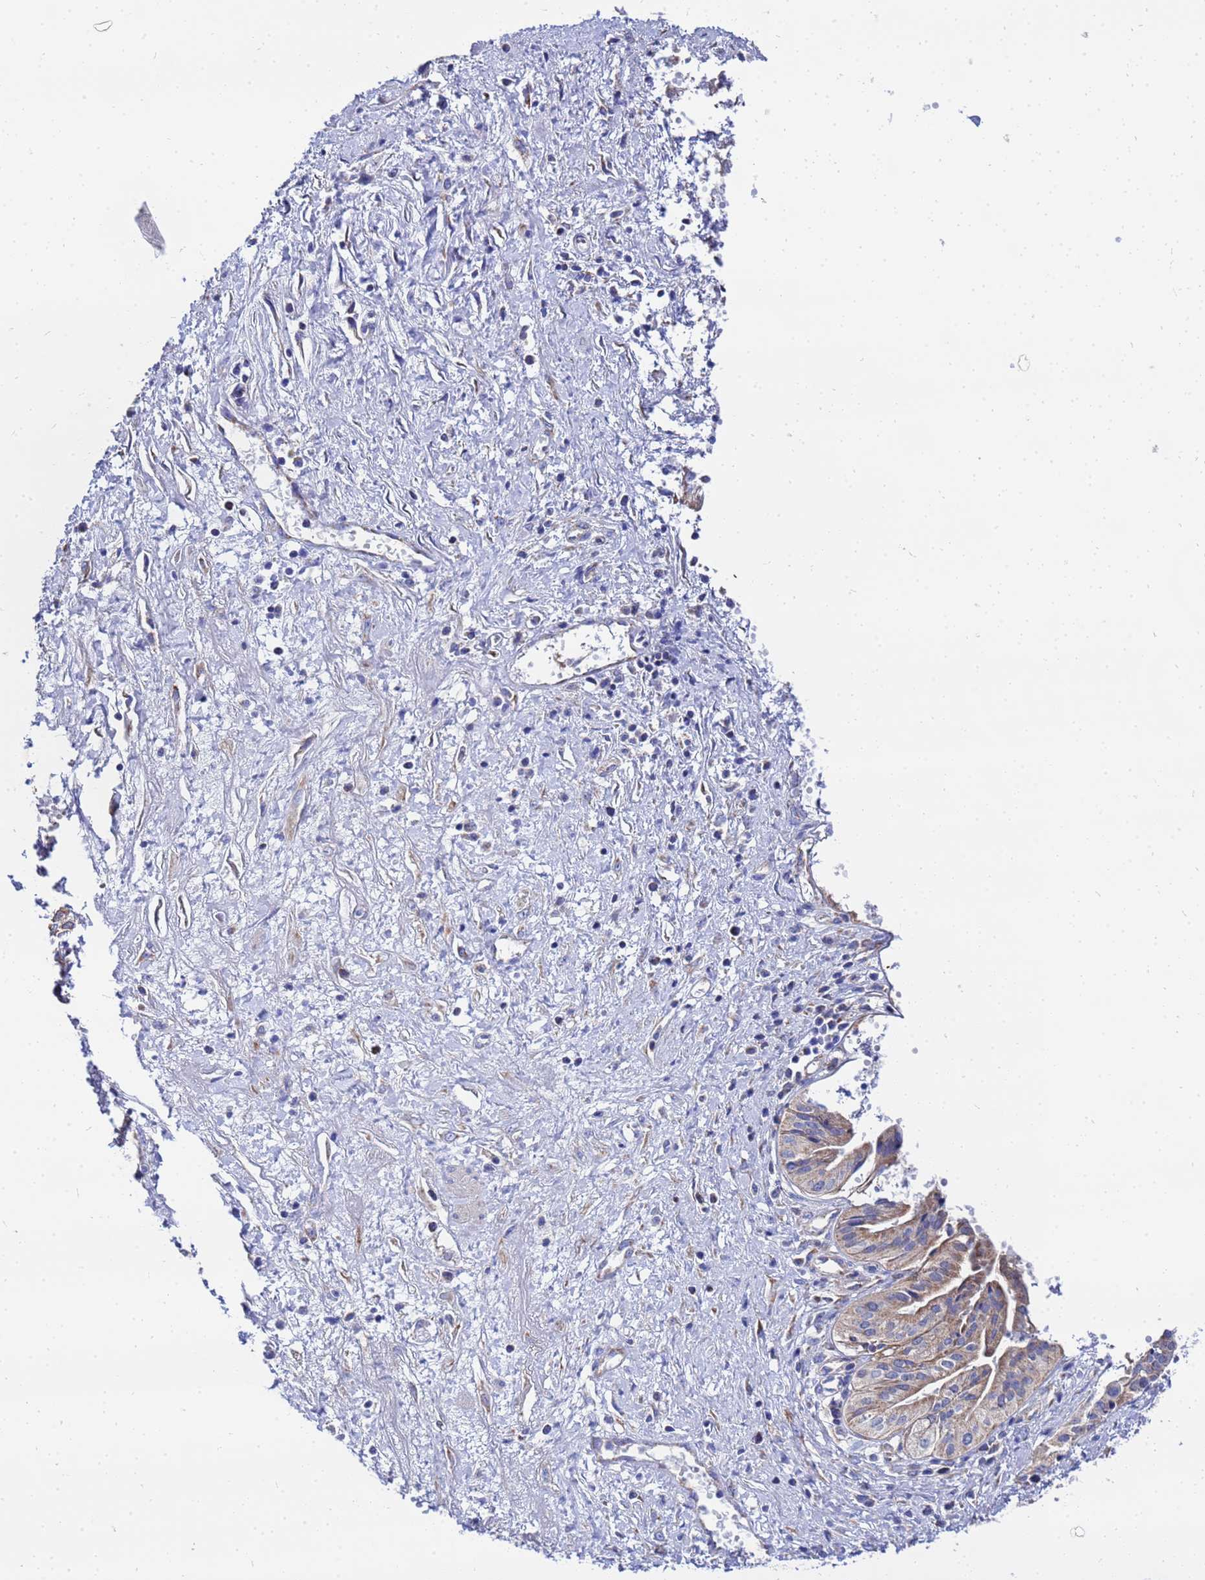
{"staining": {"intensity": "weak", "quantity": "<25%", "location": "cytoplasmic/membranous"}, "tissue": "pancreatic cancer", "cell_type": "Tumor cells", "image_type": "cancer", "snomed": [{"axis": "morphology", "description": "Adenocarcinoma, NOS"}, {"axis": "topography", "description": "Pancreas"}], "caption": "A photomicrograph of adenocarcinoma (pancreatic) stained for a protein displays no brown staining in tumor cells. (Immunohistochemistry, brightfield microscopy, high magnification).", "gene": "FAHD2A", "patient": {"sex": "female", "age": 50}}